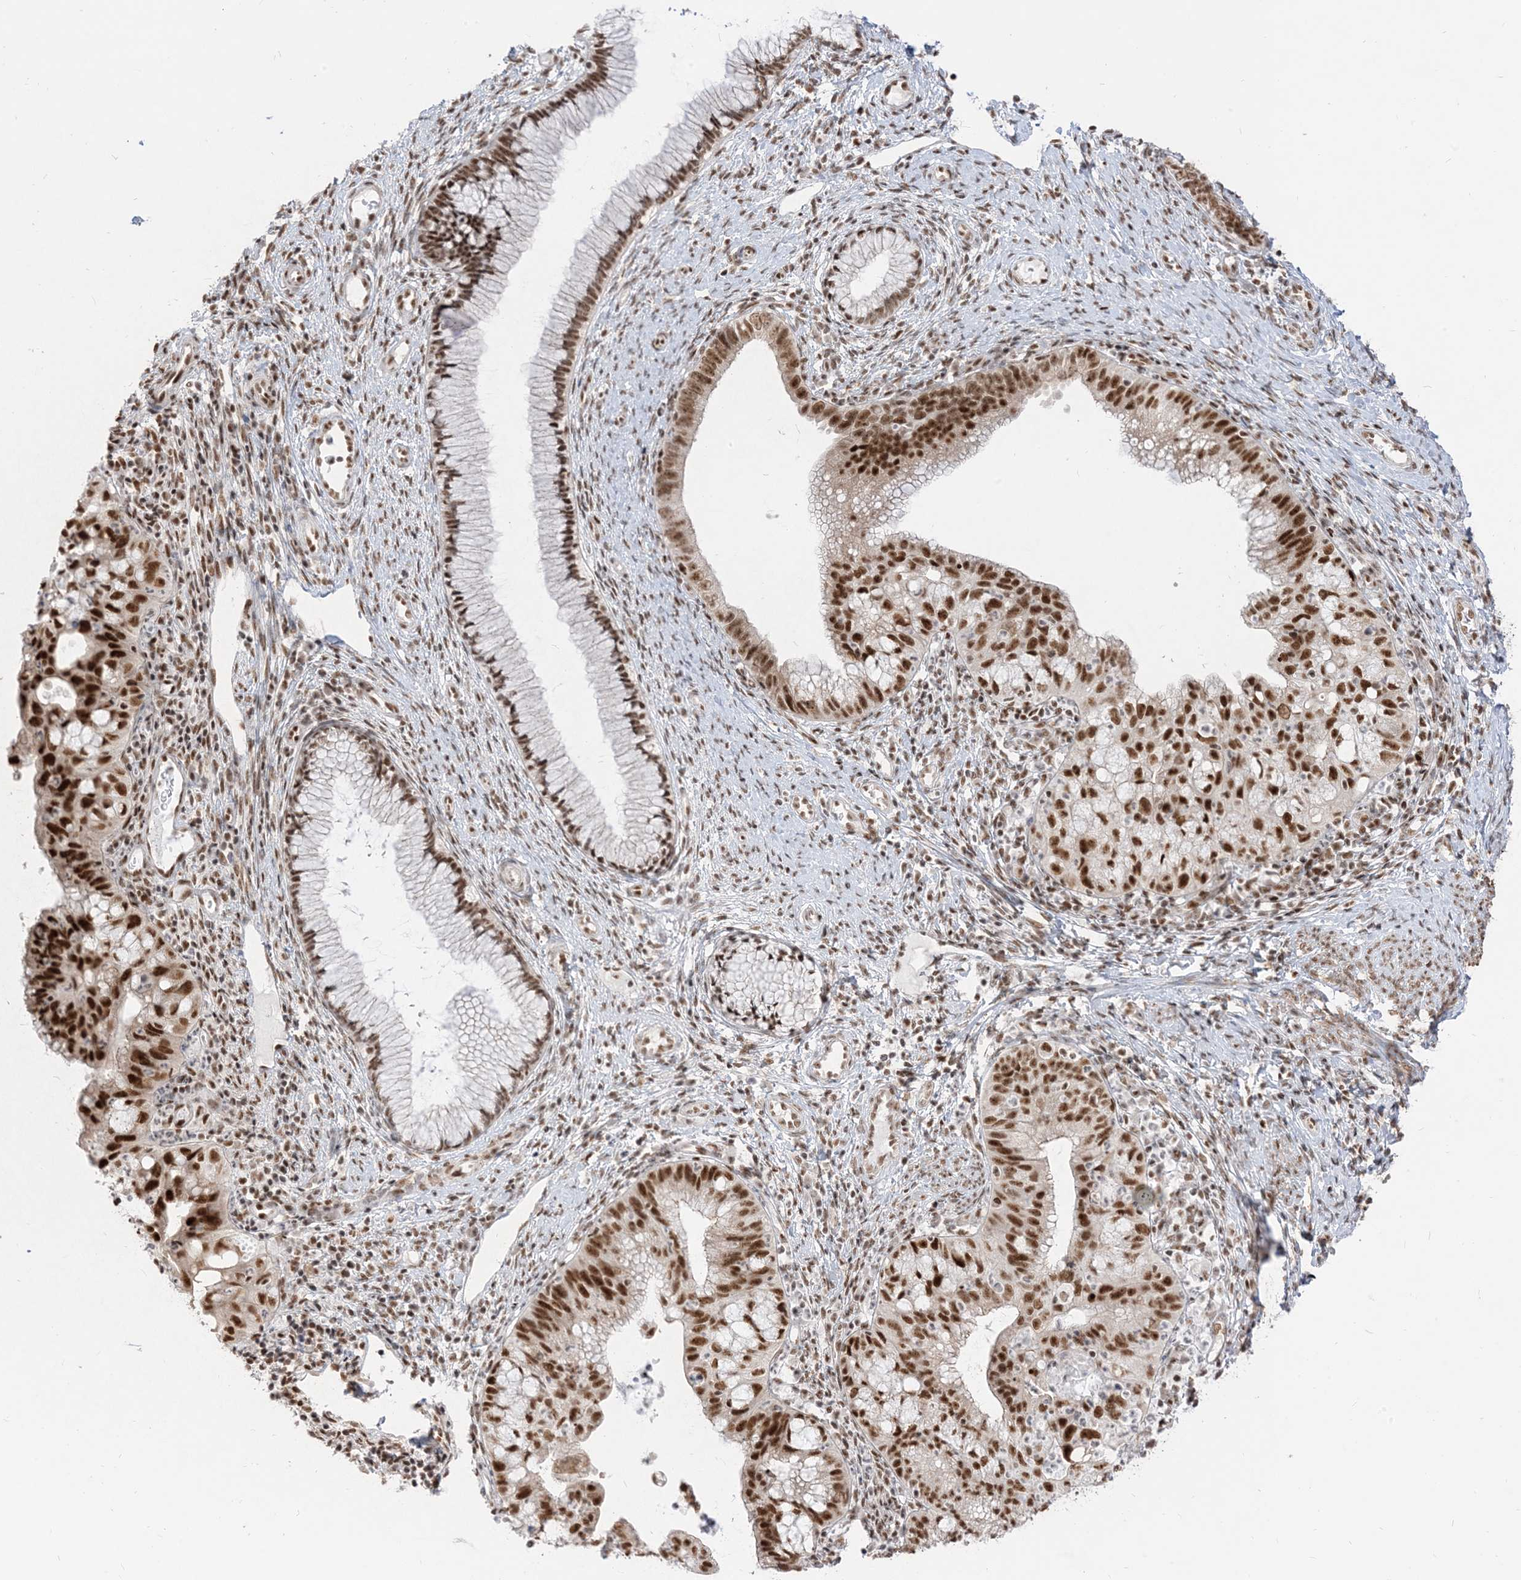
{"staining": {"intensity": "strong", "quantity": ">75%", "location": "nuclear"}, "tissue": "cervical cancer", "cell_type": "Tumor cells", "image_type": "cancer", "snomed": [{"axis": "morphology", "description": "Adenocarcinoma, NOS"}, {"axis": "topography", "description": "Cervix"}], "caption": "IHC staining of cervical adenocarcinoma, which displays high levels of strong nuclear expression in approximately >75% of tumor cells indicating strong nuclear protein positivity. The staining was performed using DAB (brown) for protein detection and nuclei were counterstained in hematoxylin (blue).", "gene": "ARGLU1", "patient": {"sex": "female", "age": 36}}